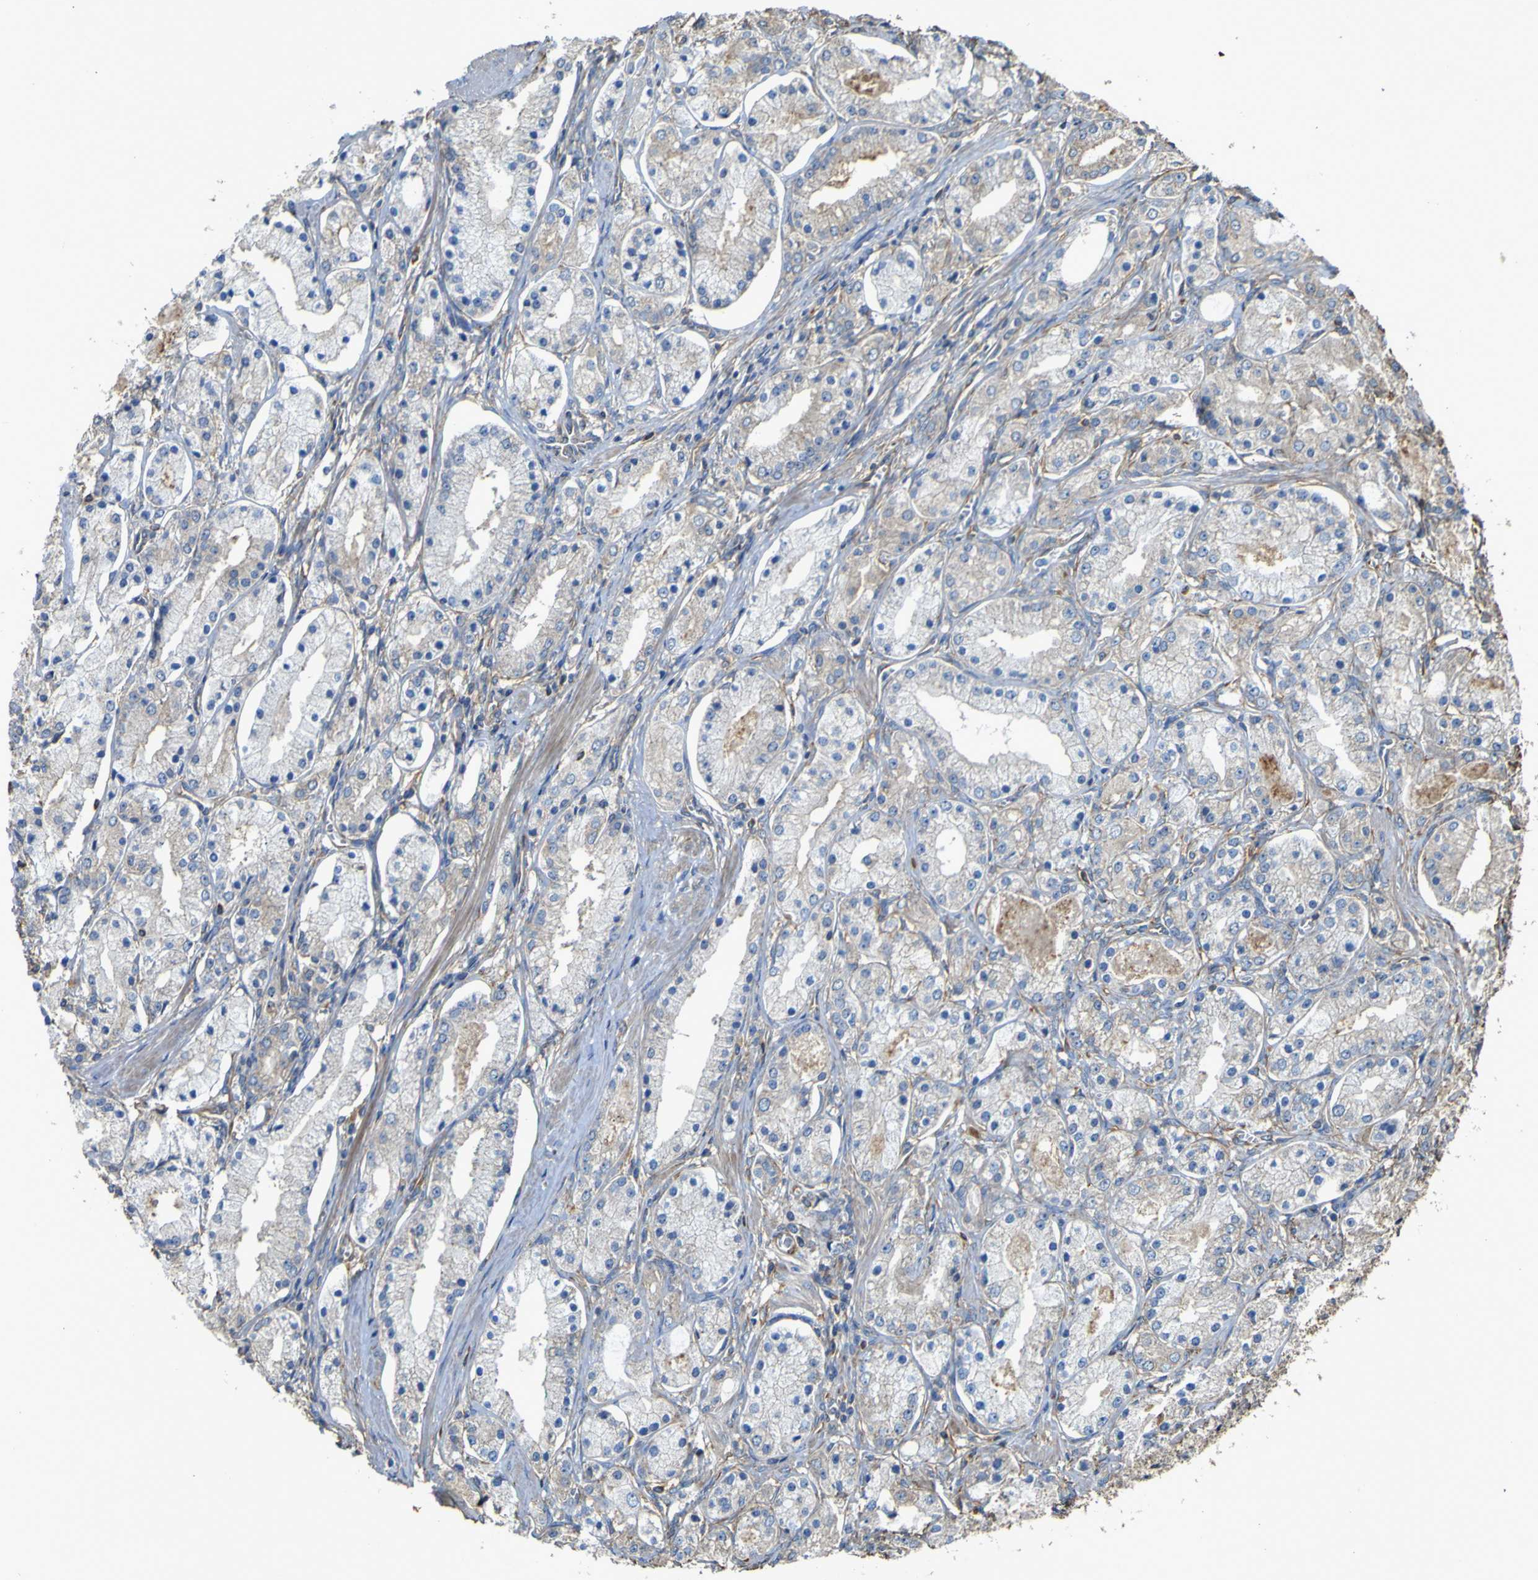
{"staining": {"intensity": "weak", "quantity": "25%-75%", "location": "cytoplasmic/membranous"}, "tissue": "prostate cancer", "cell_type": "Tumor cells", "image_type": "cancer", "snomed": [{"axis": "morphology", "description": "Adenocarcinoma, High grade"}, {"axis": "topography", "description": "Prostate"}], "caption": "Human prostate high-grade adenocarcinoma stained with a protein marker displays weak staining in tumor cells.", "gene": "TNFSF15", "patient": {"sex": "male", "age": 66}}